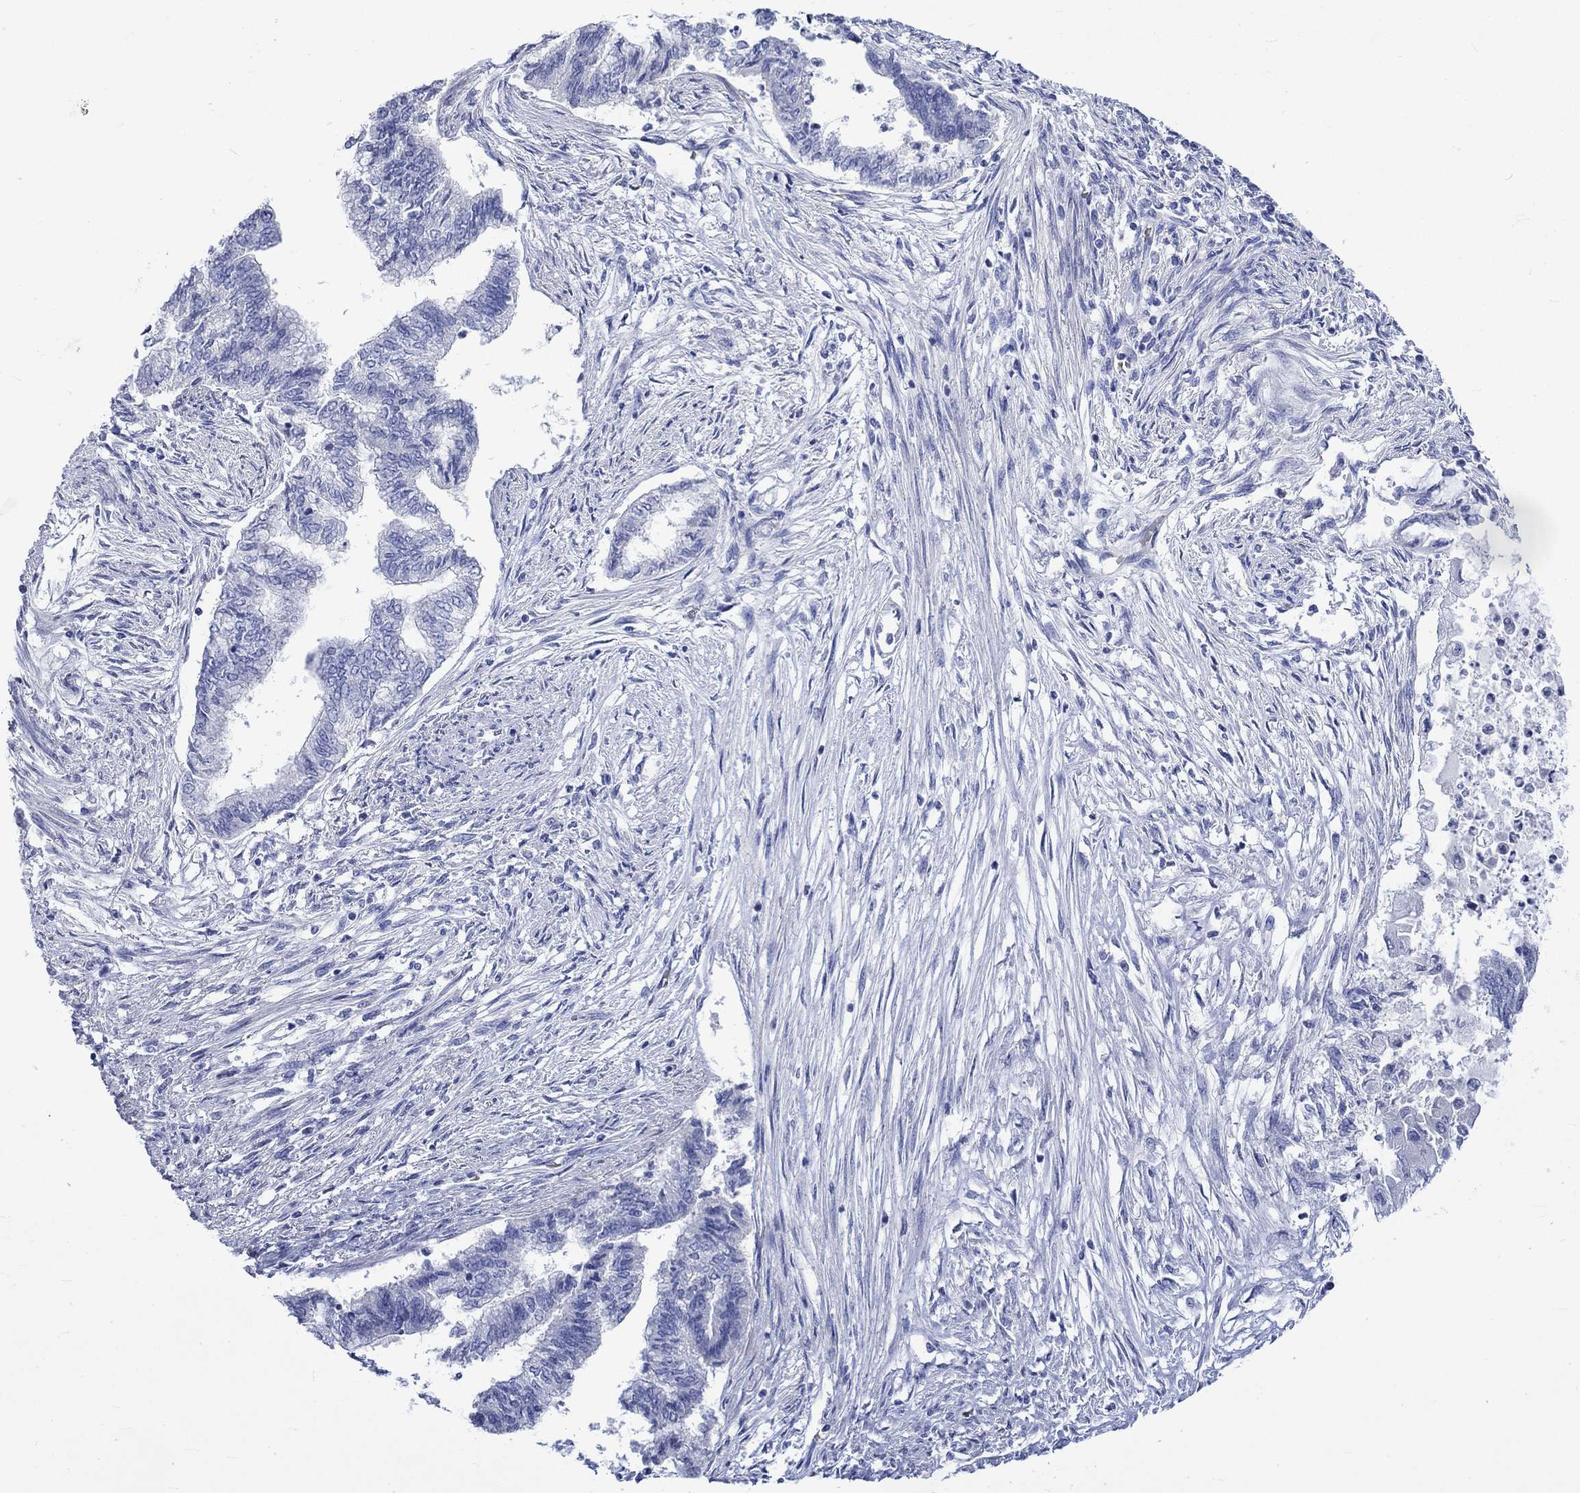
{"staining": {"intensity": "negative", "quantity": "none", "location": "none"}, "tissue": "endometrial cancer", "cell_type": "Tumor cells", "image_type": "cancer", "snomed": [{"axis": "morphology", "description": "Adenocarcinoma, NOS"}, {"axis": "topography", "description": "Endometrium"}], "caption": "This is a micrograph of immunohistochemistry staining of endometrial adenocarcinoma, which shows no staining in tumor cells.", "gene": "NRIP3", "patient": {"sex": "female", "age": 65}}